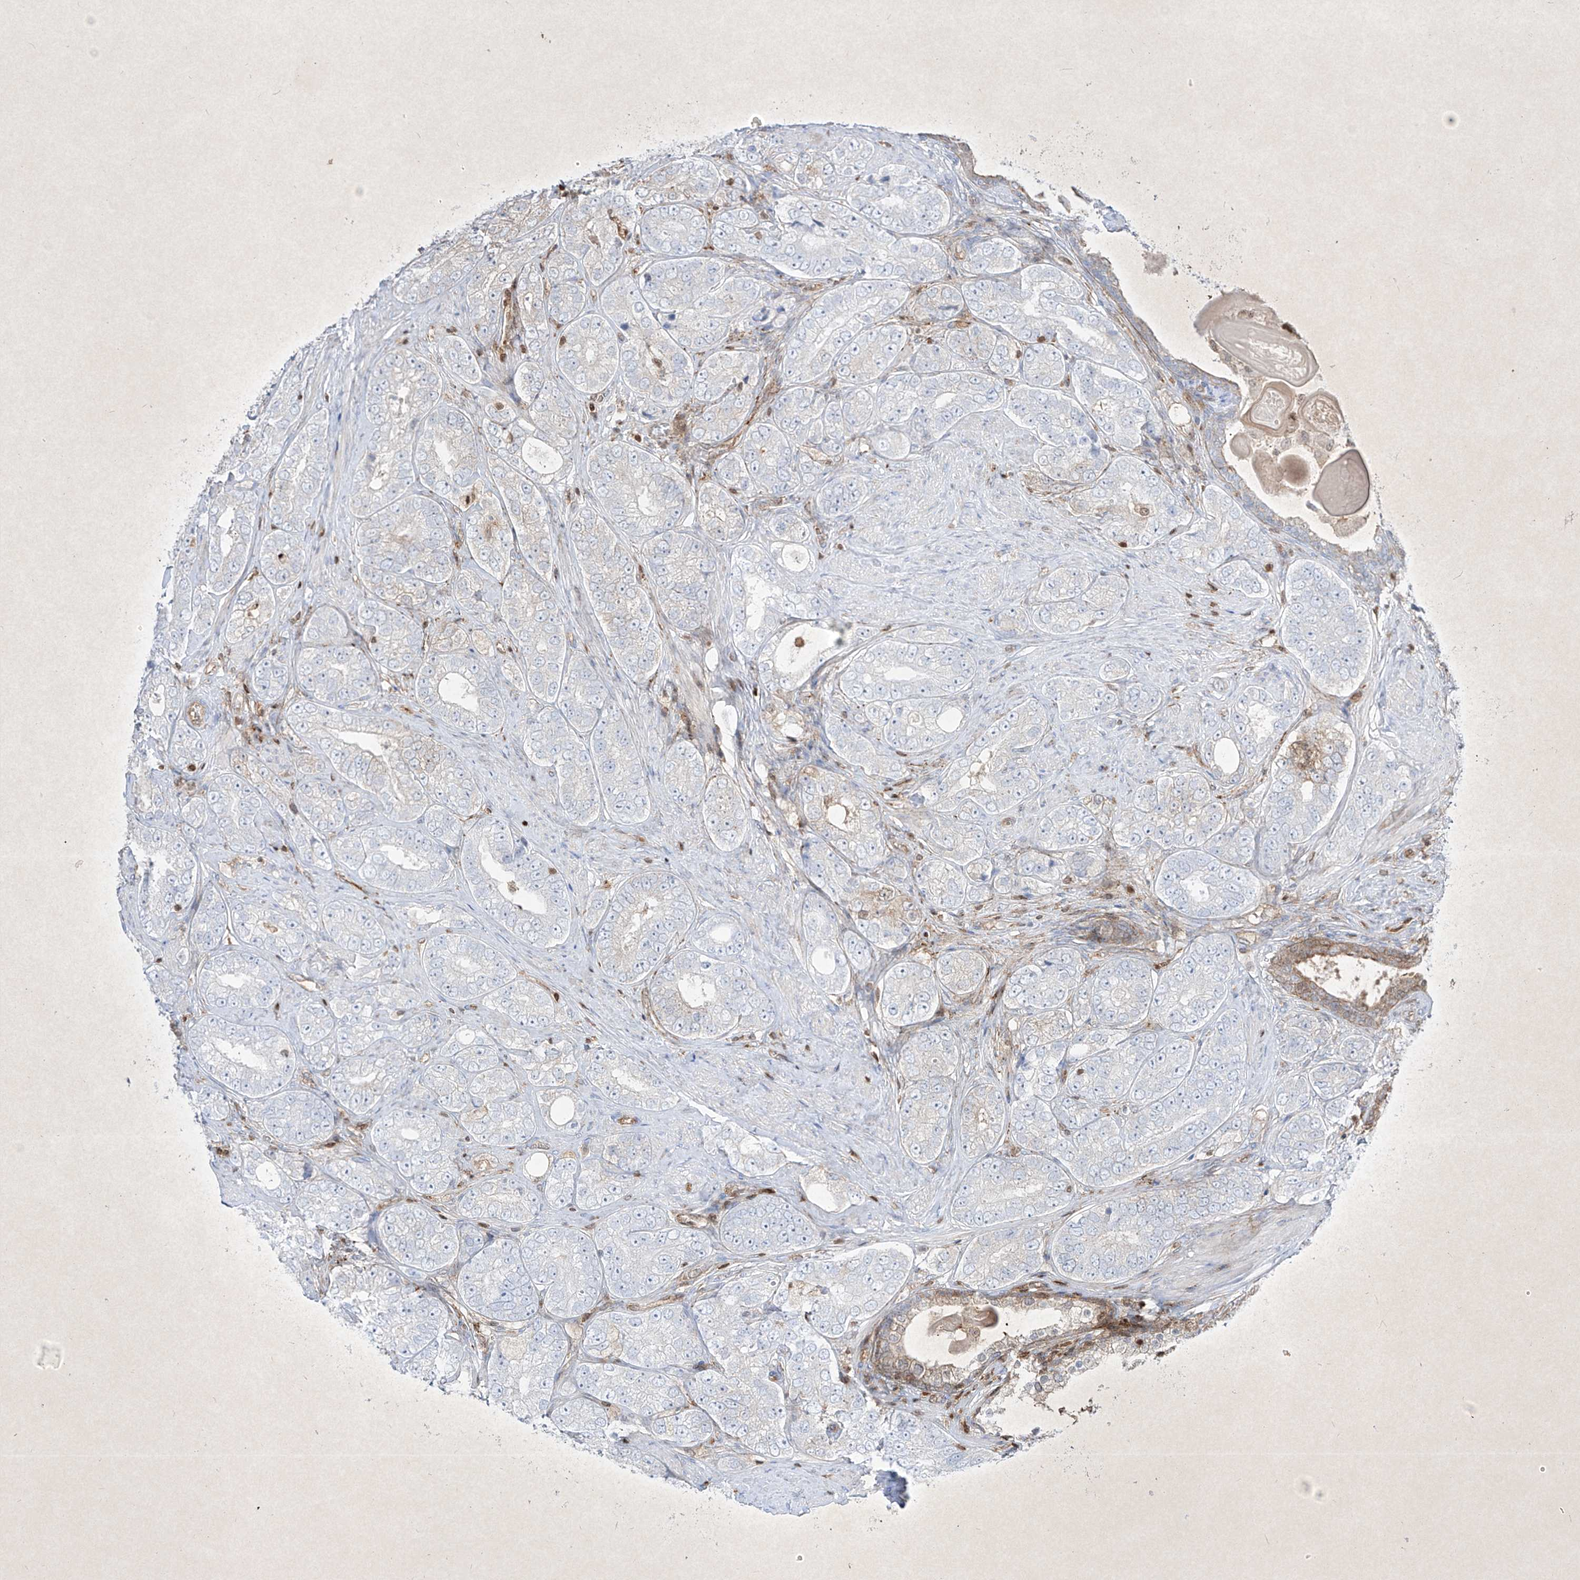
{"staining": {"intensity": "moderate", "quantity": "<25%", "location": "cytoplasmic/membranous"}, "tissue": "prostate cancer", "cell_type": "Tumor cells", "image_type": "cancer", "snomed": [{"axis": "morphology", "description": "Adenocarcinoma, High grade"}, {"axis": "topography", "description": "Prostate"}], "caption": "High-grade adenocarcinoma (prostate) stained with immunohistochemistry (IHC) demonstrates moderate cytoplasmic/membranous expression in approximately <25% of tumor cells. (Stains: DAB in brown, nuclei in blue, Microscopy: brightfield microscopy at high magnification).", "gene": "PSMB10", "patient": {"sex": "male", "age": 56}}